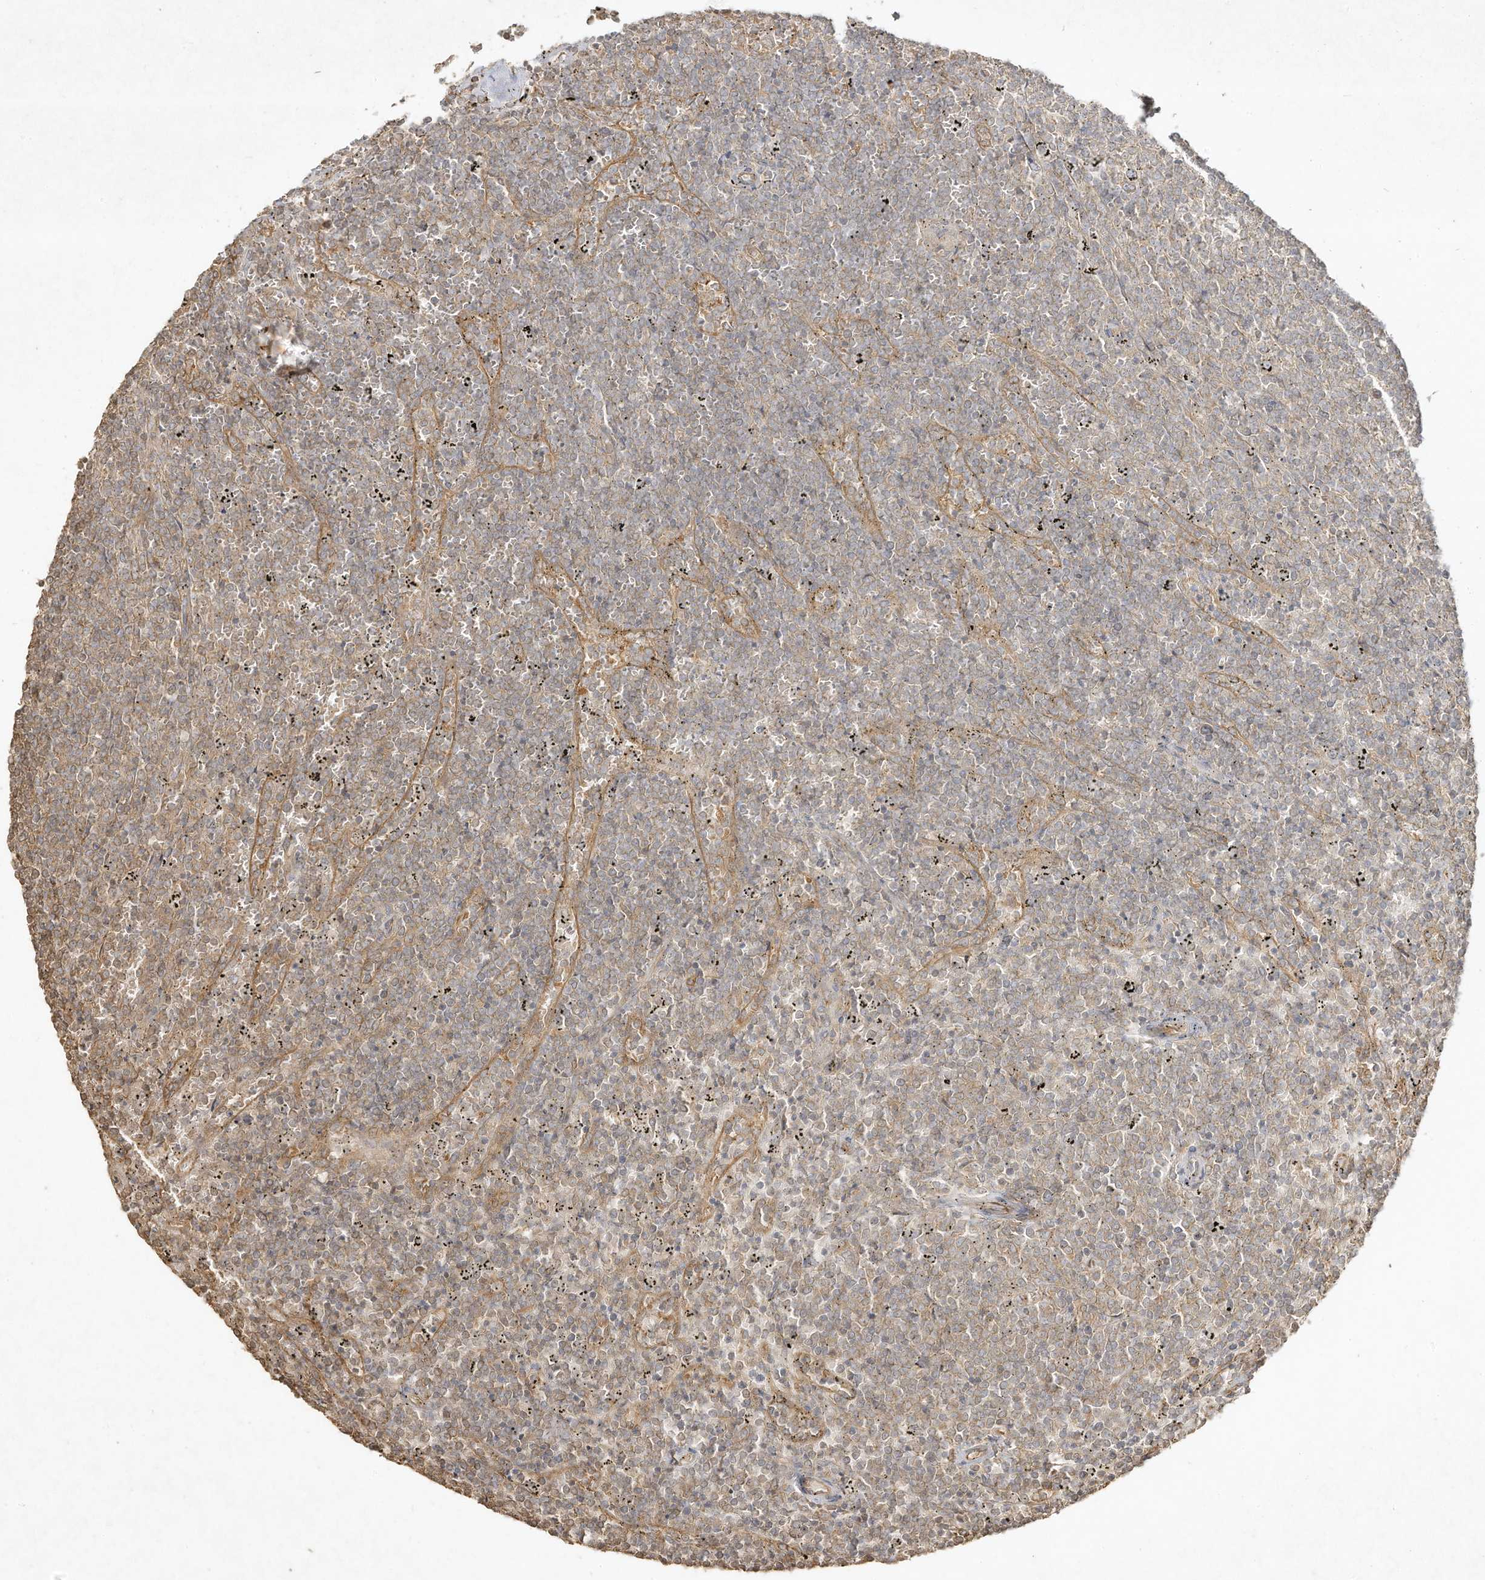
{"staining": {"intensity": "weak", "quantity": "25%-75%", "location": "cytoplasmic/membranous"}, "tissue": "lymphoma", "cell_type": "Tumor cells", "image_type": "cancer", "snomed": [{"axis": "morphology", "description": "Malignant lymphoma, non-Hodgkin's type, Low grade"}, {"axis": "topography", "description": "Spleen"}], "caption": "IHC photomicrograph of neoplastic tissue: human malignant lymphoma, non-Hodgkin's type (low-grade) stained using immunohistochemistry (IHC) displays low levels of weak protein expression localized specifically in the cytoplasmic/membranous of tumor cells, appearing as a cytoplasmic/membranous brown color.", "gene": "DYNC1I2", "patient": {"sex": "female", "age": 50}}